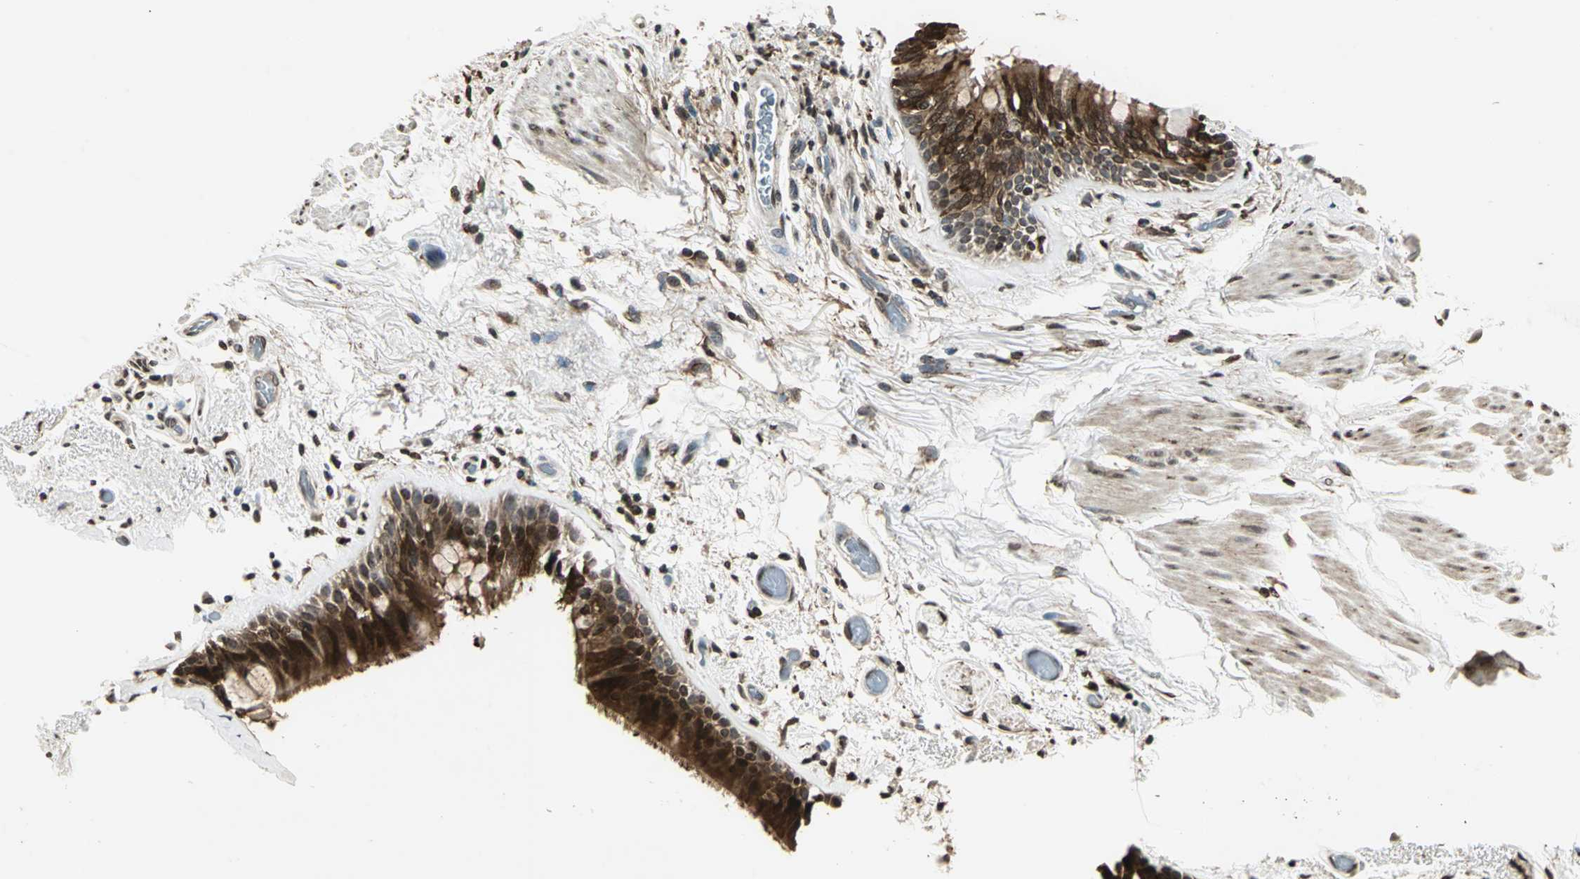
{"staining": {"intensity": "strong", "quantity": ">75%", "location": "cytoplasmic/membranous"}, "tissue": "bronchus", "cell_type": "Respiratory epithelial cells", "image_type": "normal", "snomed": [{"axis": "morphology", "description": "Normal tissue, NOS"}, {"axis": "morphology", "description": "Adenocarcinoma, NOS"}, {"axis": "topography", "description": "Bronchus"}, {"axis": "topography", "description": "Lung"}], "caption": "Protein expression analysis of unremarkable bronchus shows strong cytoplasmic/membranous staining in approximately >75% of respiratory epithelial cells. The protein of interest is stained brown, and the nuclei are stained in blue (DAB IHC with brightfield microscopy, high magnification).", "gene": "LGALS3", "patient": {"sex": "female", "age": 54}}